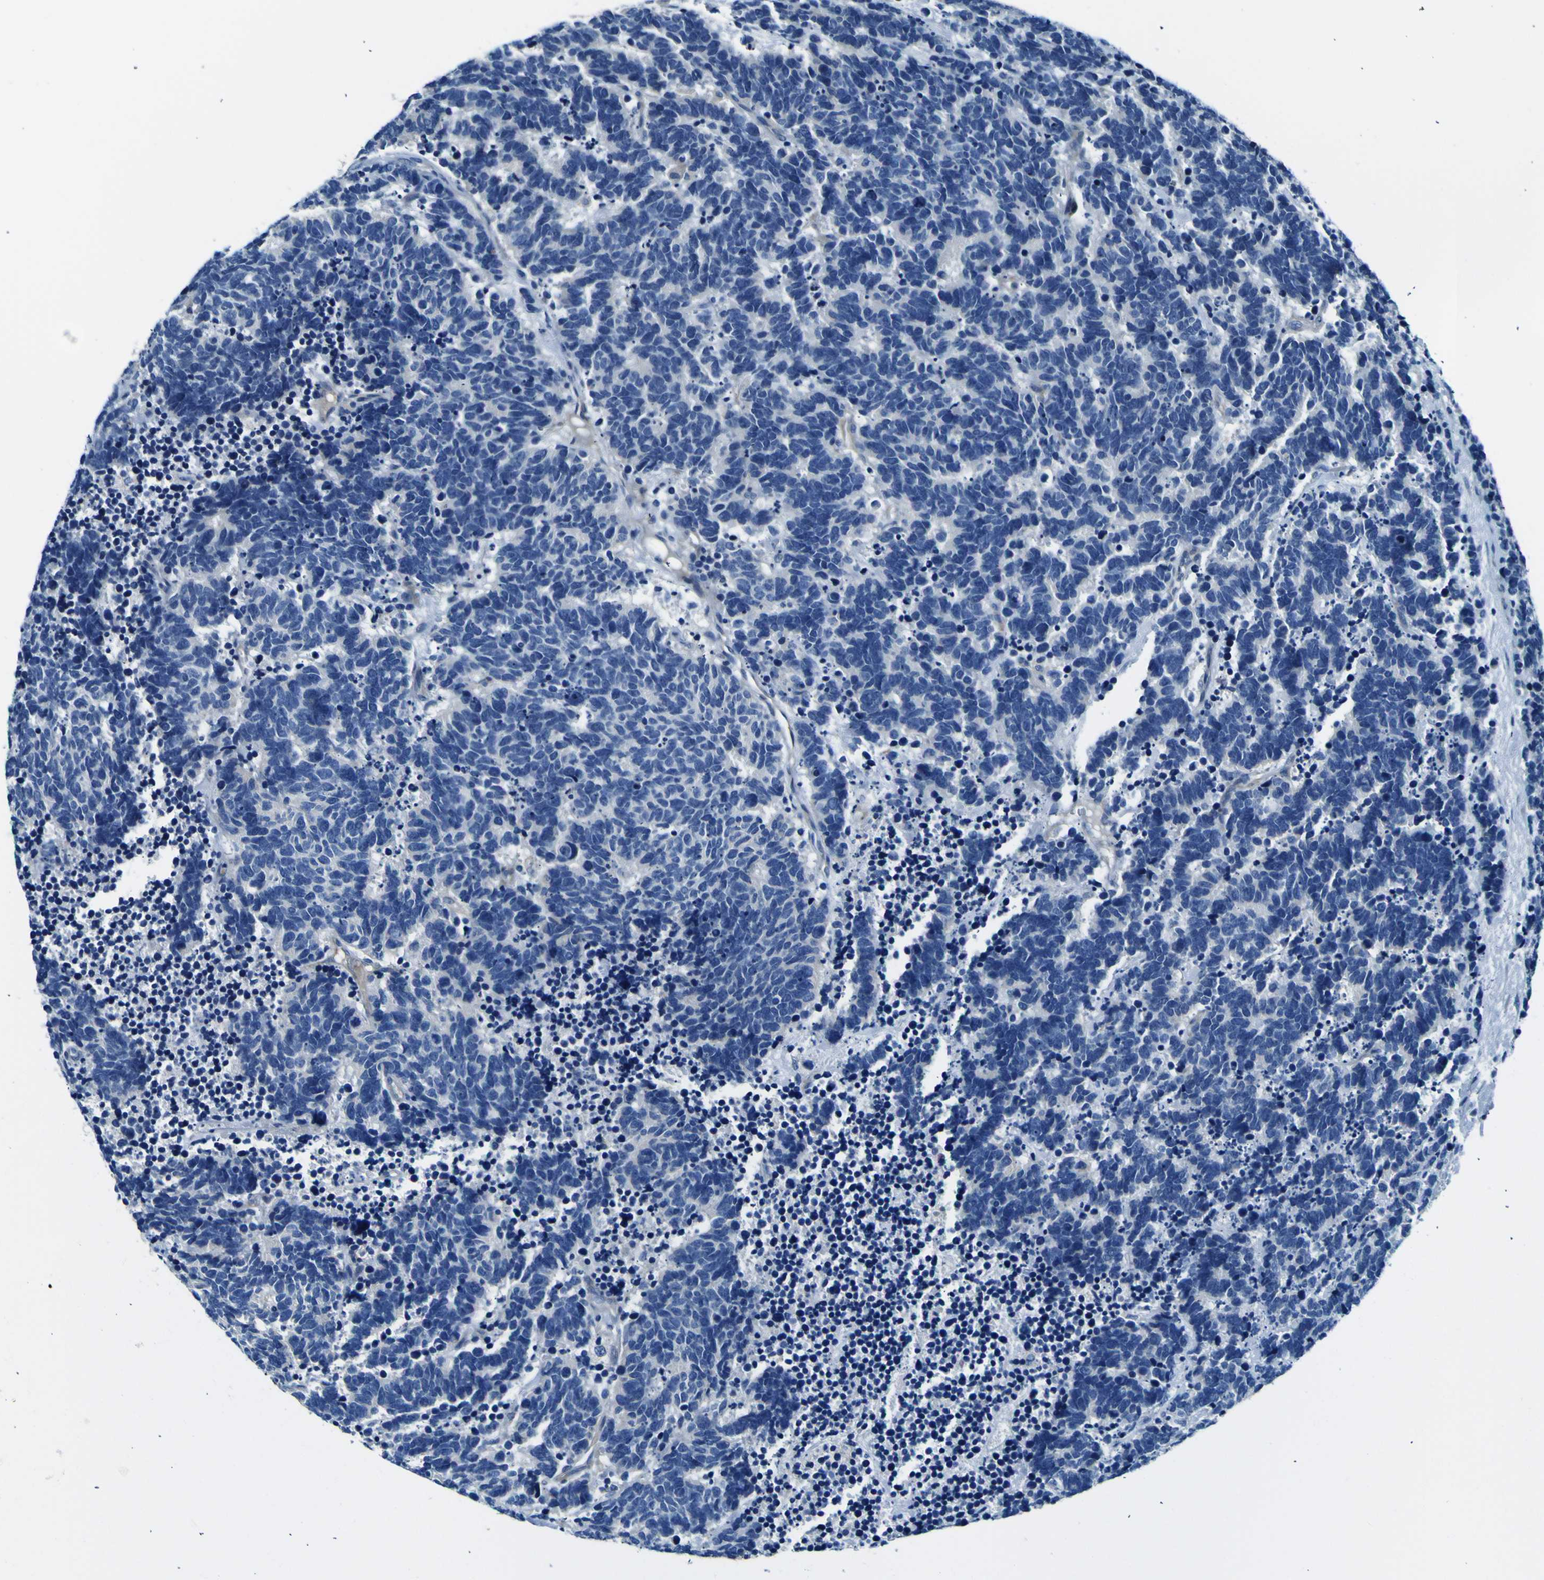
{"staining": {"intensity": "negative", "quantity": "none", "location": "none"}, "tissue": "carcinoid", "cell_type": "Tumor cells", "image_type": "cancer", "snomed": [{"axis": "morphology", "description": "Carcinoma, NOS"}, {"axis": "morphology", "description": "Carcinoid, malignant, NOS"}, {"axis": "topography", "description": "Urinary bladder"}], "caption": "Immunohistochemistry of human malignant carcinoid displays no positivity in tumor cells. Nuclei are stained in blue.", "gene": "ADGRA2", "patient": {"sex": "male", "age": 57}}